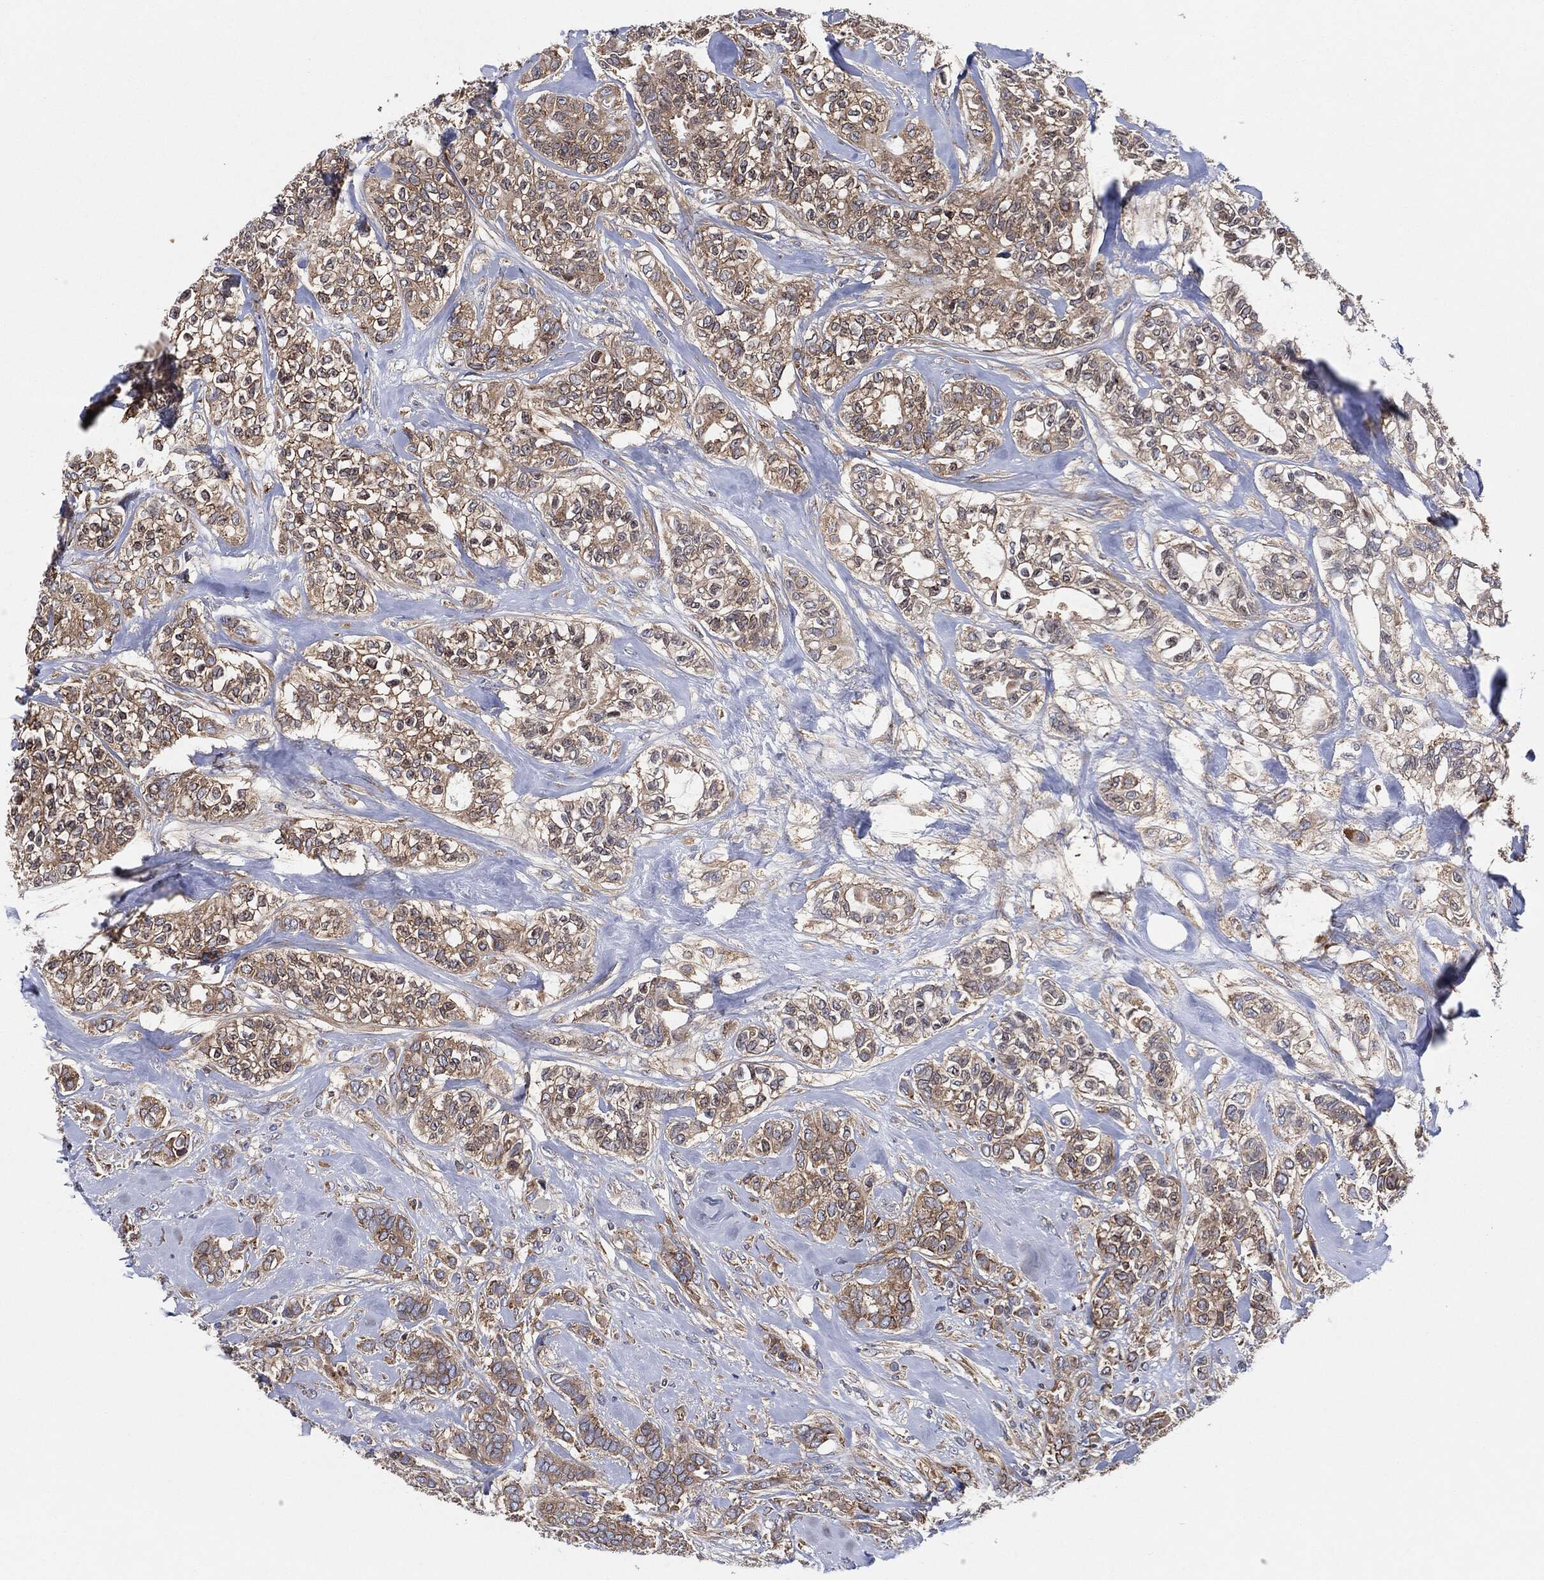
{"staining": {"intensity": "weak", "quantity": ">75%", "location": "cytoplasmic/membranous"}, "tissue": "breast cancer", "cell_type": "Tumor cells", "image_type": "cancer", "snomed": [{"axis": "morphology", "description": "Duct carcinoma"}, {"axis": "topography", "description": "Breast"}], "caption": "The photomicrograph demonstrates a brown stain indicating the presence of a protein in the cytoplasmic/membranous of tumor cells in breast cancer. (DAB (3,3'-diaminobenzidine) IHC, brown staining for protein, blue staining for nuclei).", "gene": "EIF2S2", "patient": {"sex": "female", "age": 71}}